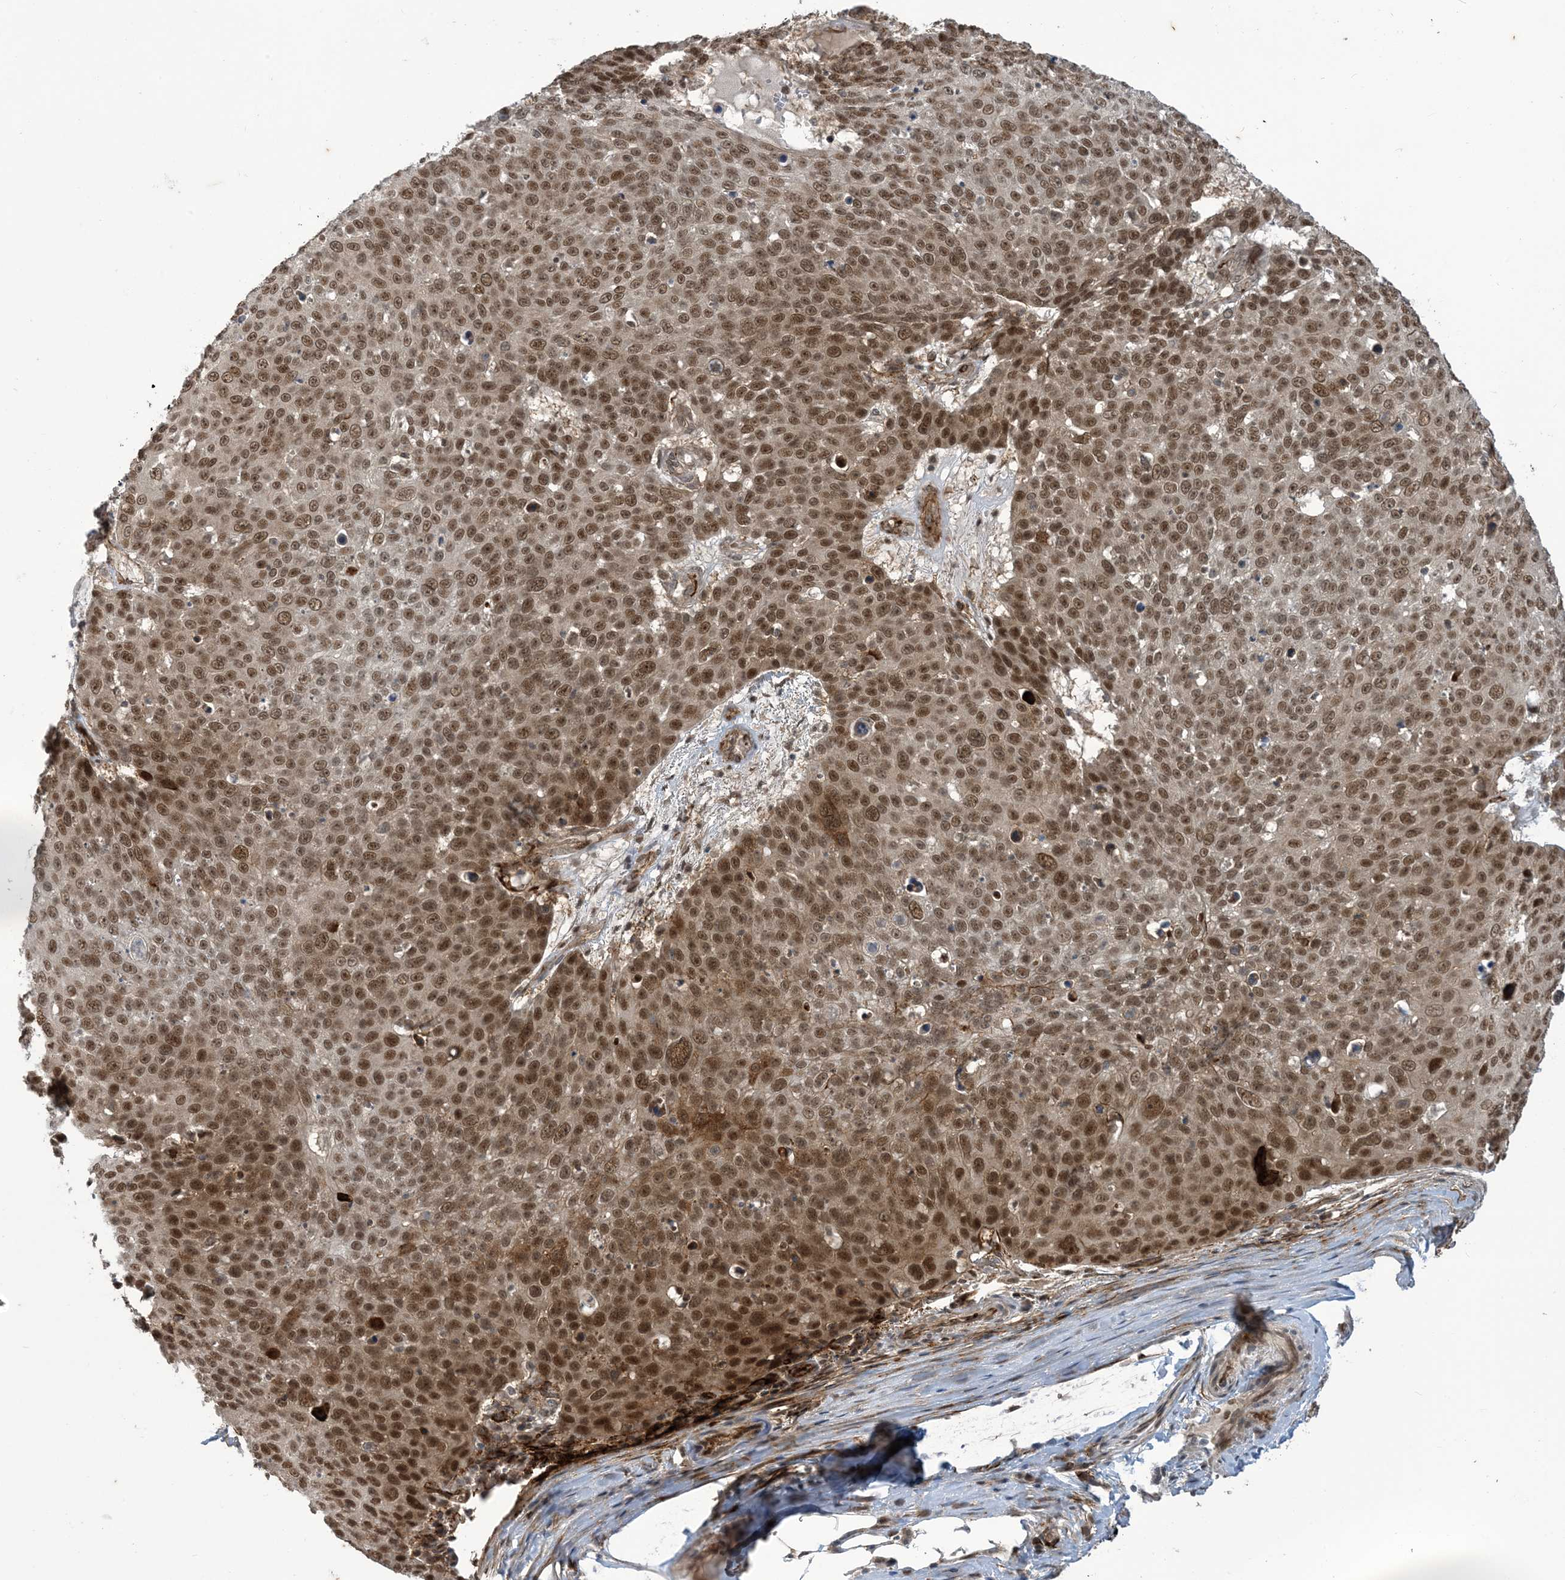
{"staining": {"intensity": "moderate", "quantity": ">75%", "location": "nuclear"}, "tissue": "skin cancer", "cell_type": "Tumor cells", "image_type": "cancer", "snomed": [{"axis": "morphology", "description": "Squamous cell carcinoma, NOS"}, {"axis": "topography", "description": "Skin"}], "caption": "Immunohistochemistry (IHC) of skin cancer exhibits medium levels of moderate nuclear staining in approximately >75% of tumor cells.", "gene": "LAGE3", "patient": {"sex": "male", "age": 71}}